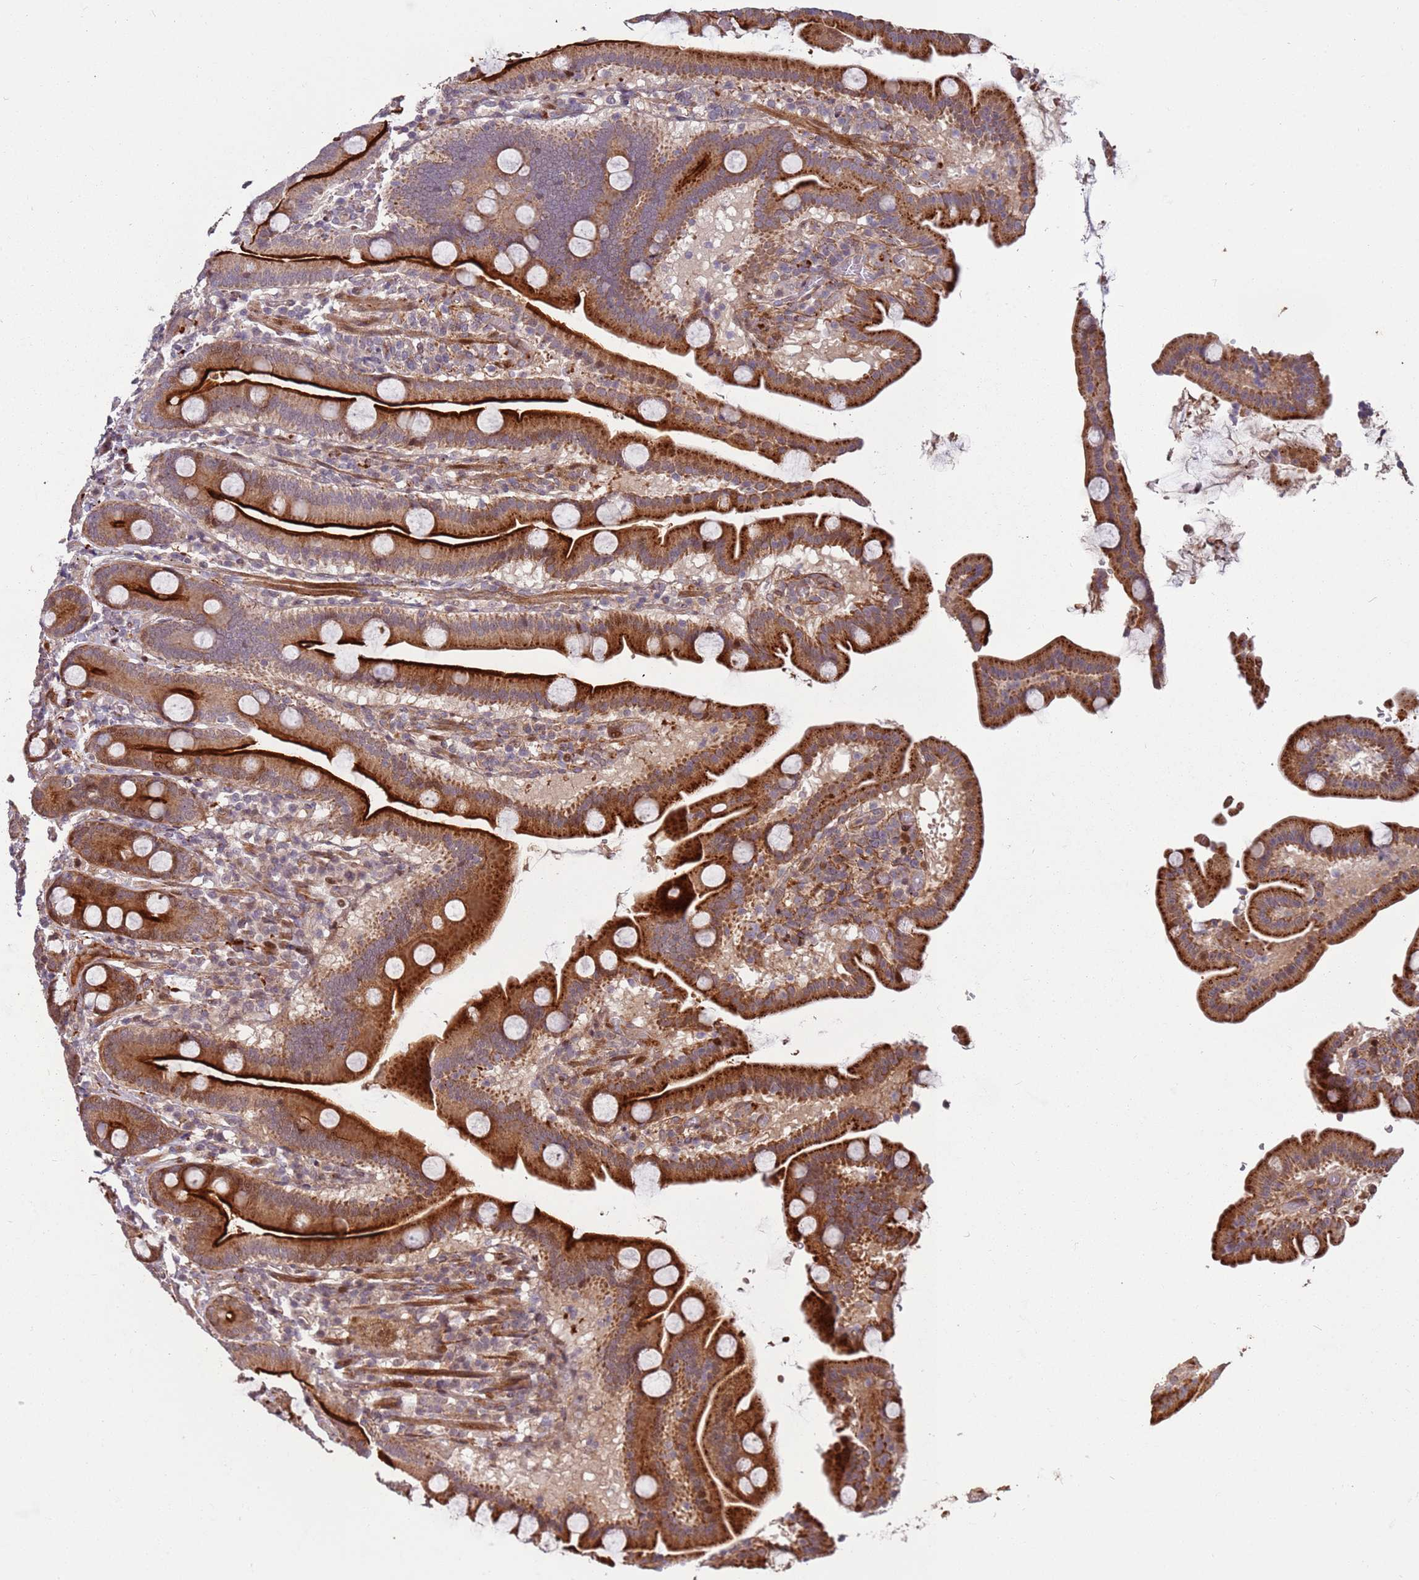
{"staining": {"intensity": "strong", "quantity": ">75%", "location": "cytoplasmic/membranous"}, "tissue": "duodenum", "cell_type": "Glandular cells", "image_type": "normal", "snomed": [{"axis": "morphology", "description": "Normal tissue, NOS"}, {"axis": "topography", "description": "Duodenum"}], "caption": "A brown stain shows strong cytoplasmic/membranous staining of a protein in glandular cells of unremarkable duodenum. The staining is performed using DAB brown chromogen to label protein expression. The nuclei are counter-stained blue using hematoxylin.", "gene": "RHBDL1", "patient": {"sex": "male", "age": 55}}